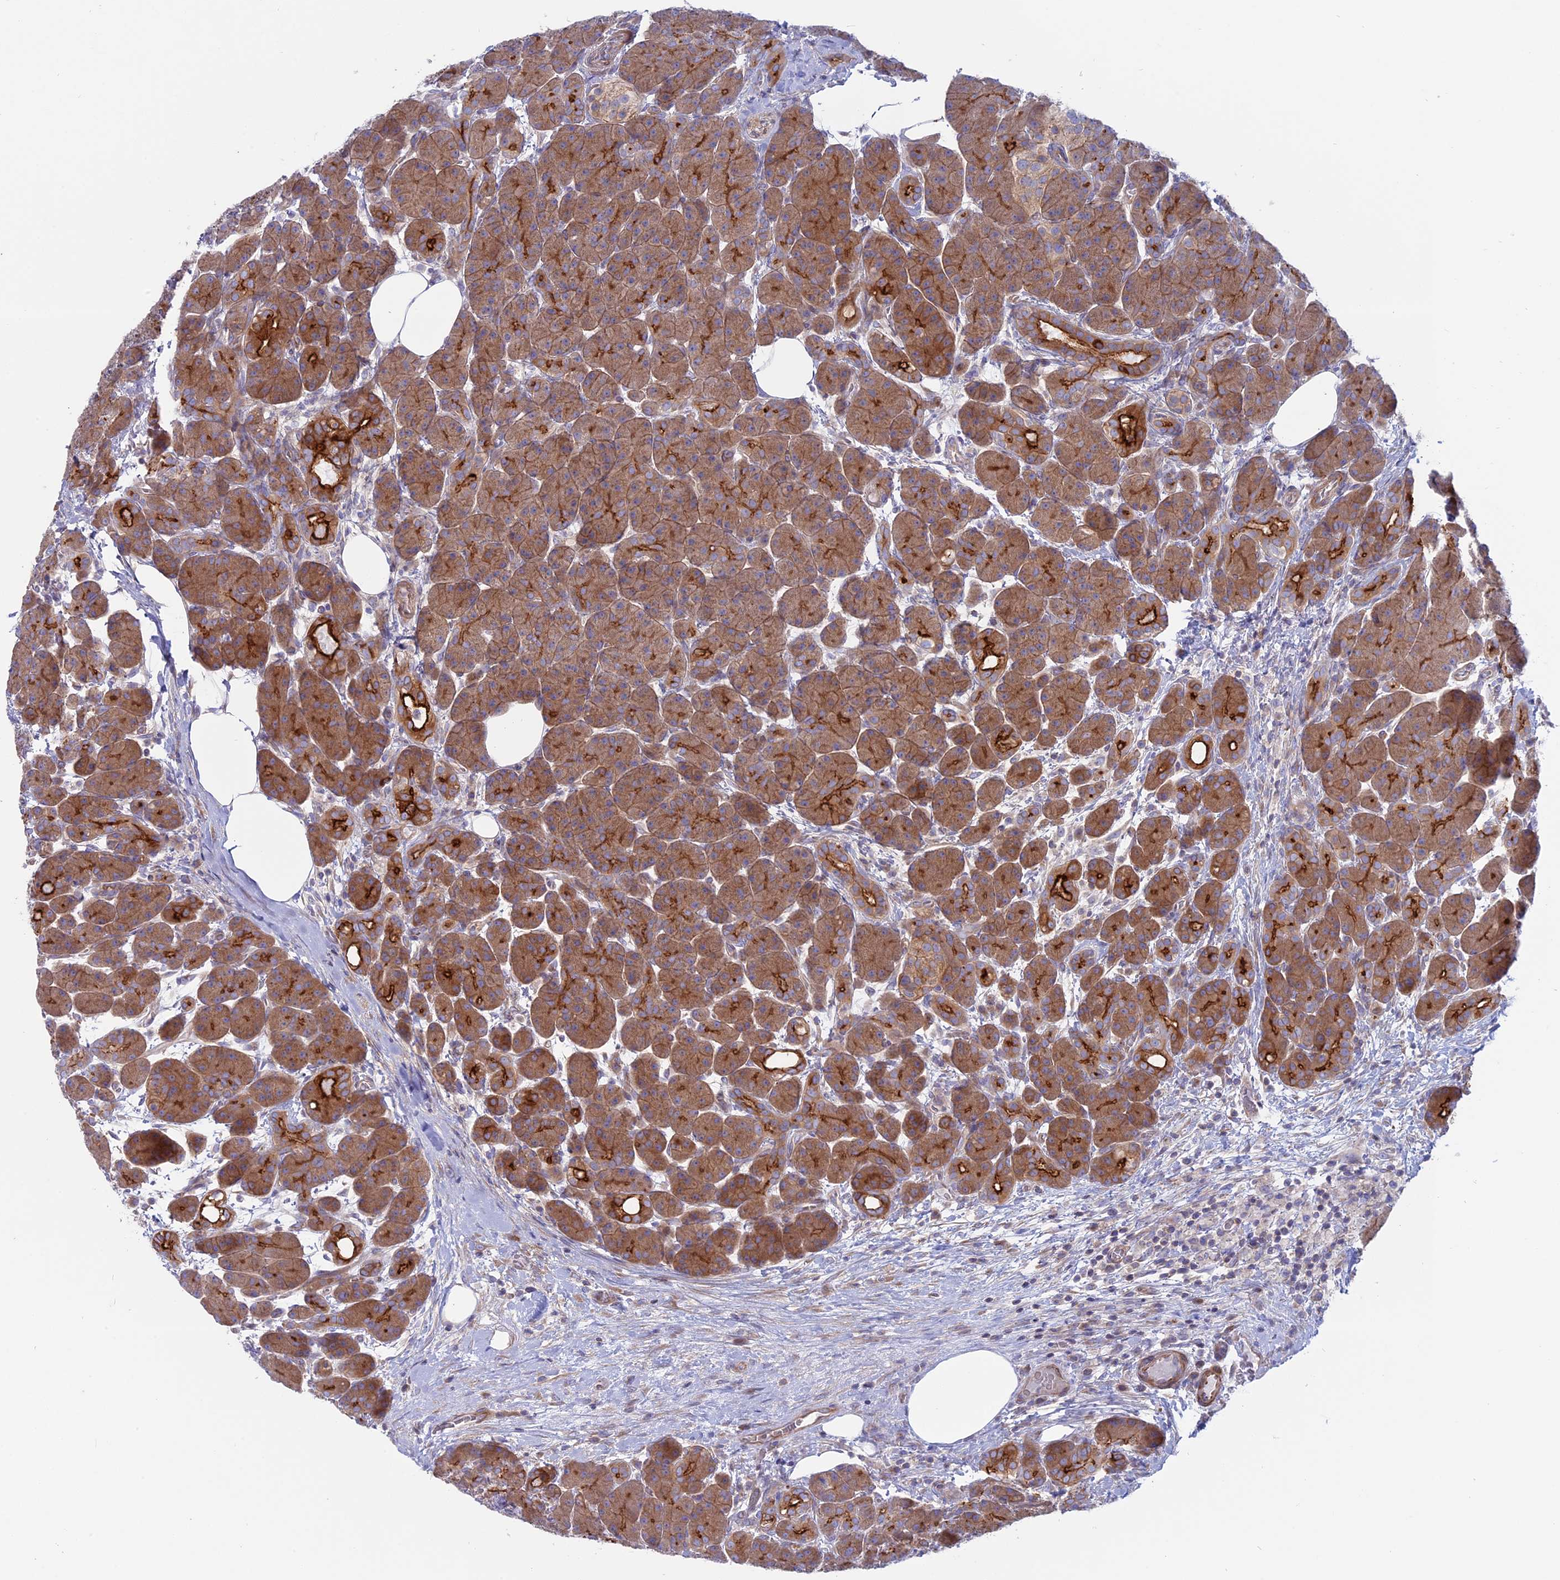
{"staining": {"intensity": "strong", "quantity": "25%-75%", "location": "cytoplasmic/membranous"}, "tissue": "pancreas", "cell_type": "Exocrine glandular cells", "image_type": "normal", "snomed": [{"axis": "morphology", "description": "Normal tissue, NOS"}, {"axis": "topography", "description": "Pancreas"}], "caption": "This is an image of immunohistochemistry staining of normal pancreas, which shows strong expression in the cytoplasmic/membranous of exocrine glandular cells.", "gene": "MYO5B", "patient": {"sex": "male", "age": 63}}